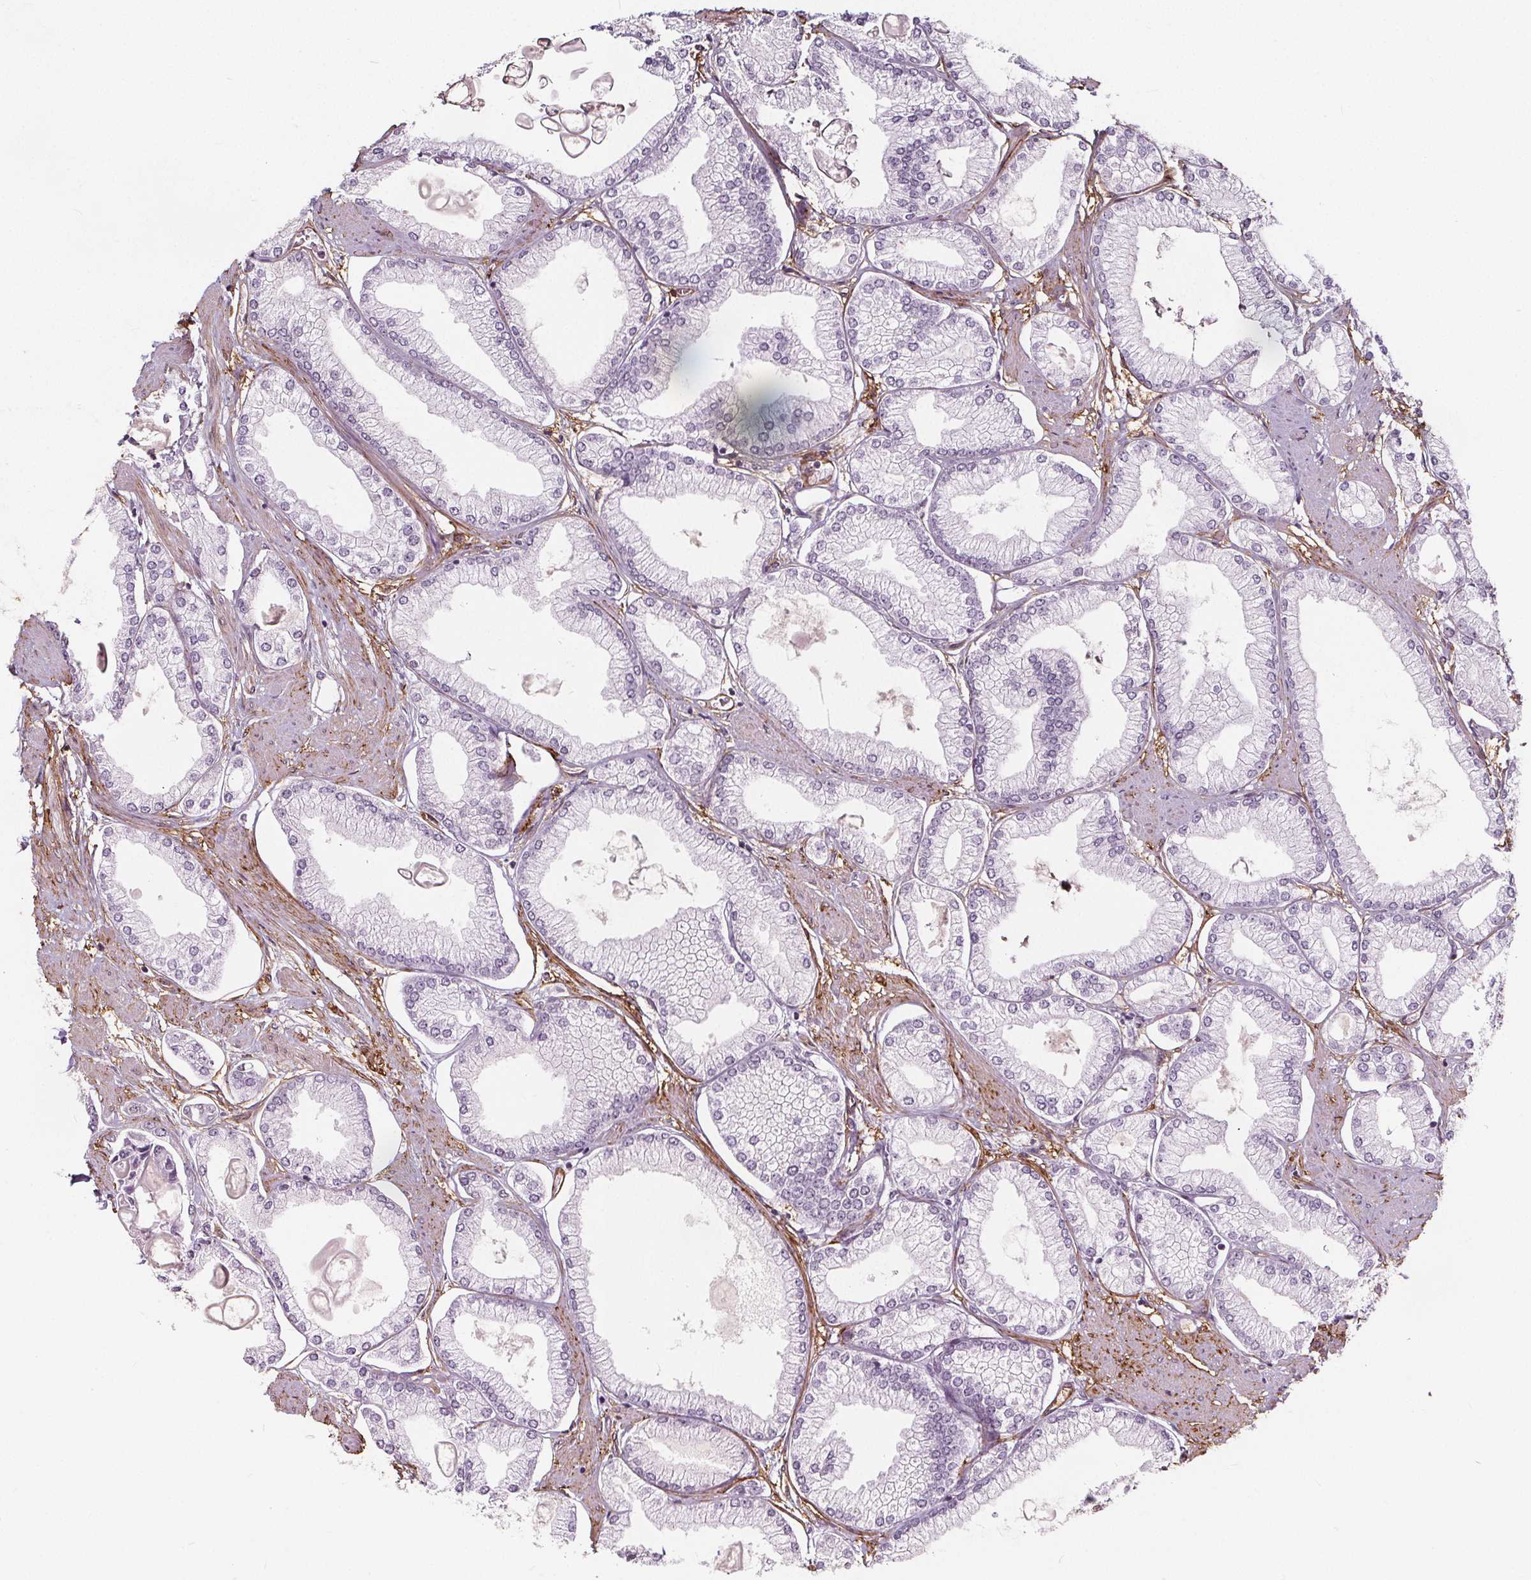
{"staining": {"intensity": "negative", "quantity": "none", "location": "none"}, "tissue": "prostate cancer", "cell_type": "Tumor cells", "image_type": "cancer", "snomed": [{"axis": "morphology", "description": "Adenocarcinoma, High grade"}, {"axis": "topography", "description": "Prostate"}], "caption": "Protein analysis of prostate high-grade adenocarcinoma demonstrates no significant expression in tumor cells.", "gene": "HAS1", "patient": {"sex": "male", "age": 68}}